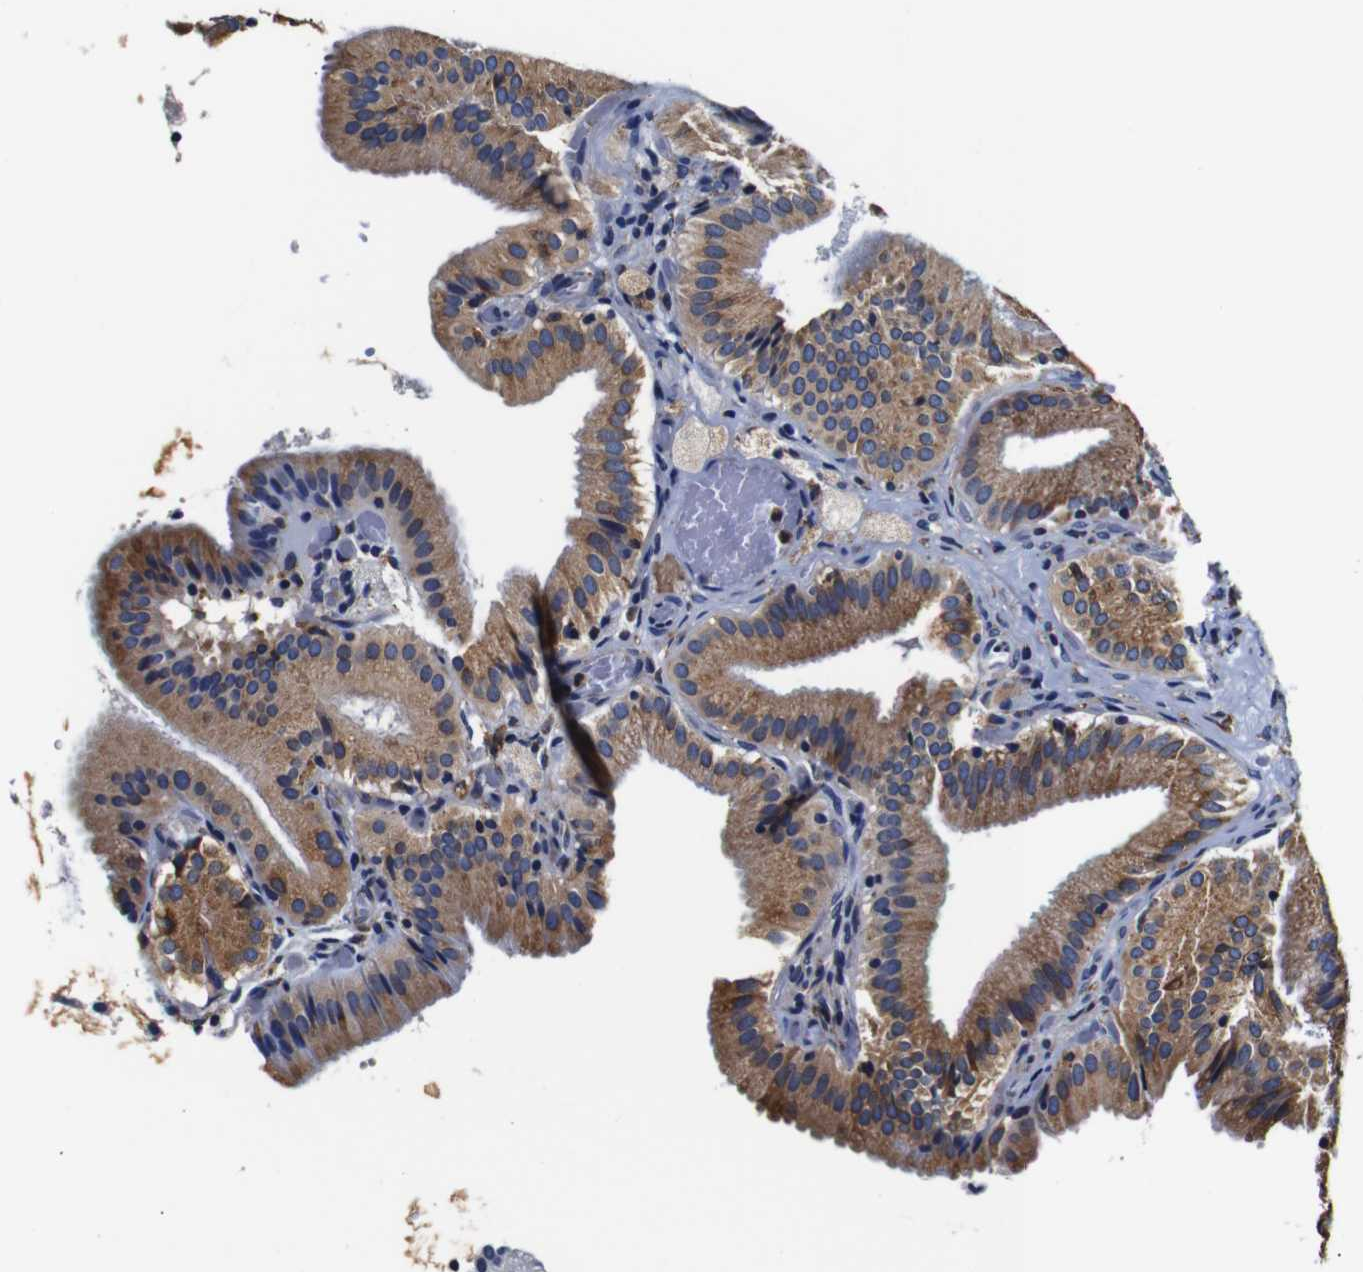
{"staining": {"intensity": "moderate", "quantity": ">75%", "location": "cytoplasmic/membranous"}, "tissue": "gallbladder", "cell_type": "Glandular cells", "image_type": "normal", "snomed": [{"axis": "morphology", "description": "Normal tissue, NOS"}, {"axis": "topography", "description": "Gallbladder"}], "caption": "Moderate cytoplasmic/membranous positivity for a protein is appreciated in about >75% of glandular cells of unremarkable gallbladder using IHC.", "gene": "PPIB", "patient": {"sex": "male", "age": 54}}